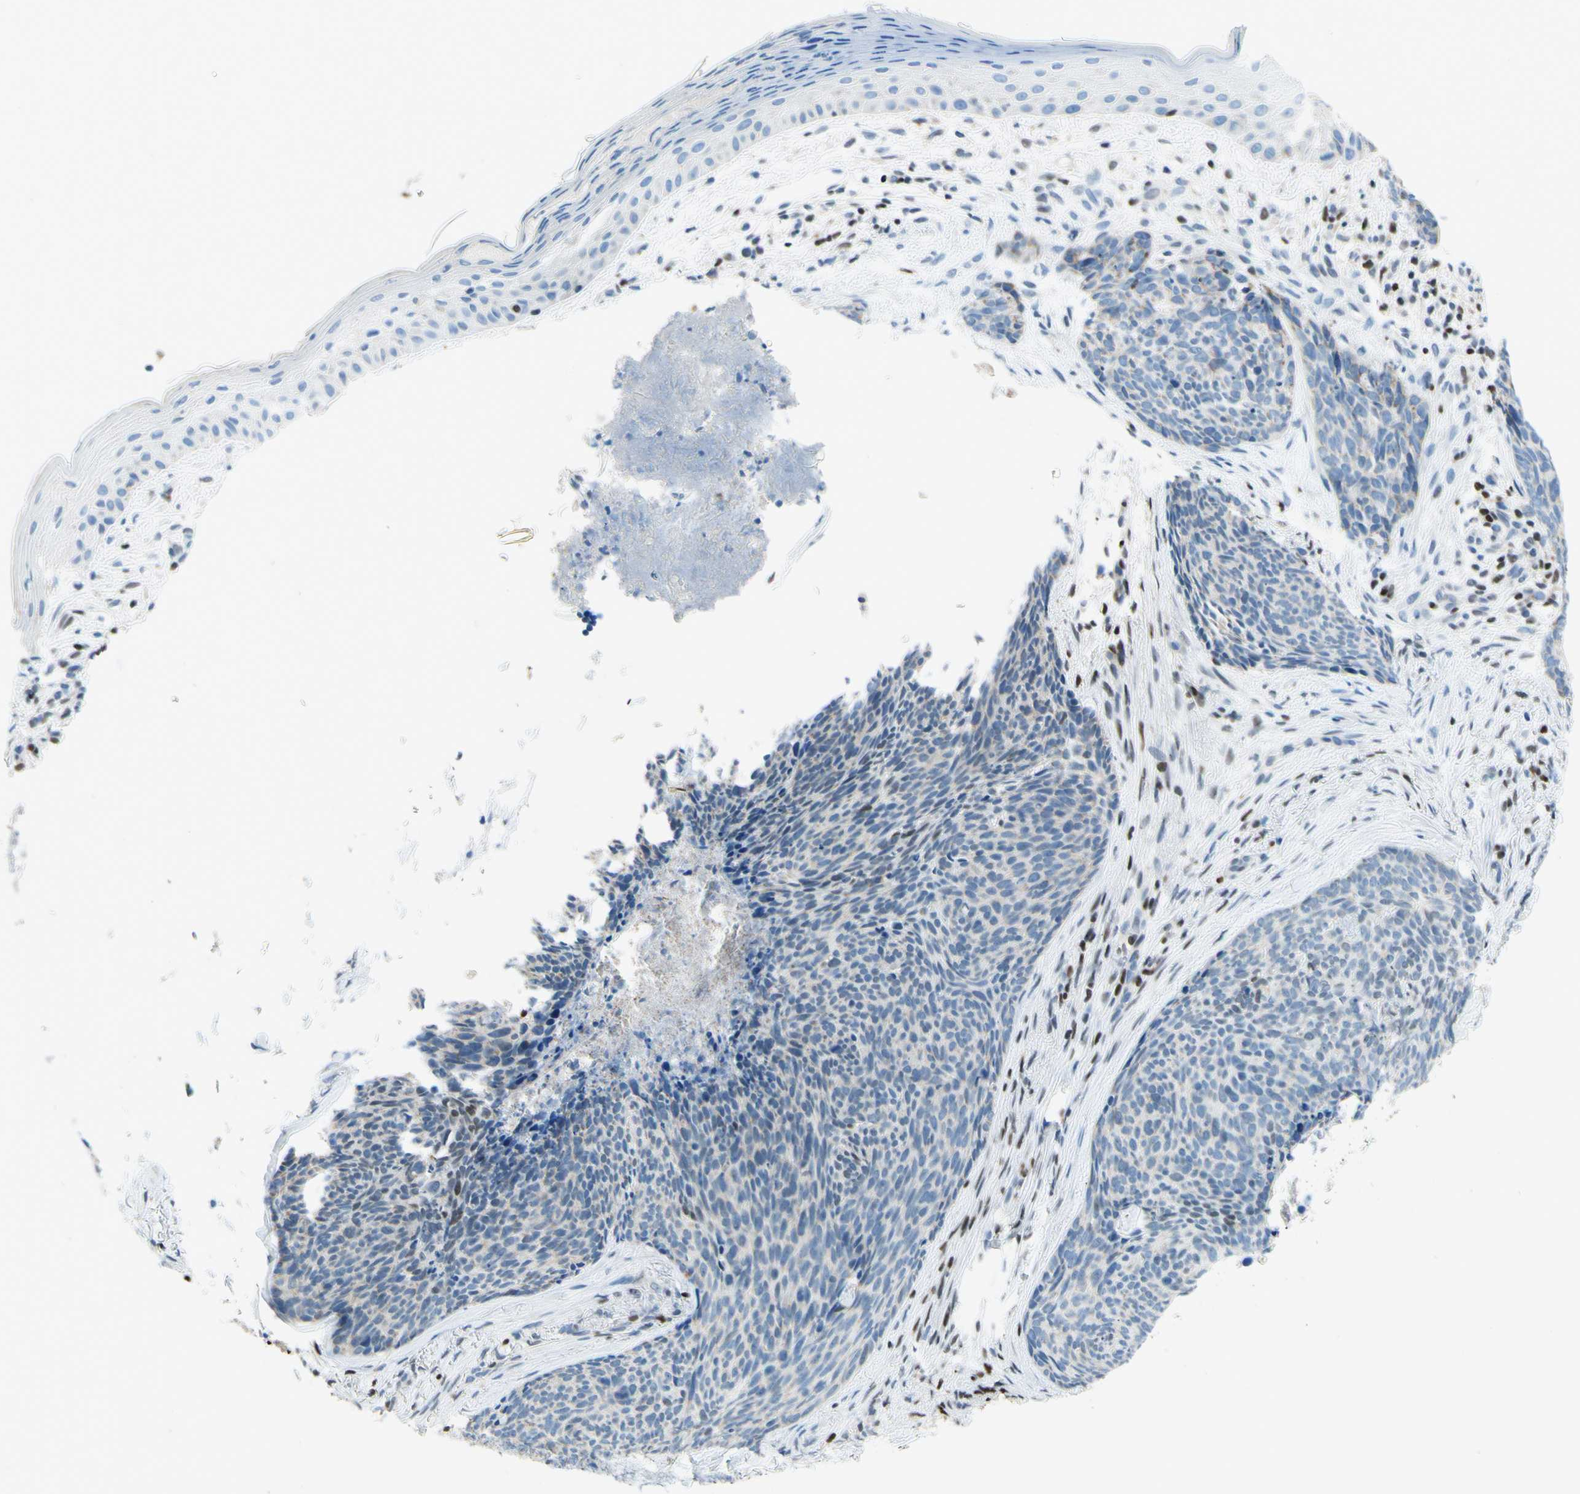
{"staining": {"intensity": "negative", "quantity": "none", "location": "none"}, "tissue": "skin cancer", "cell_type": "Tumor cells", "image_type": "cancer", "snomed": [{"axis": "morphology", "description": "Basal cell carcinoma"}, {"axis": "topography", "description": "Skin"}], "caption": "There is no significant expression in tumor cells of skin cancer.", "gene": "CBX7", "patient": {"sex": "female", "age": 70}}